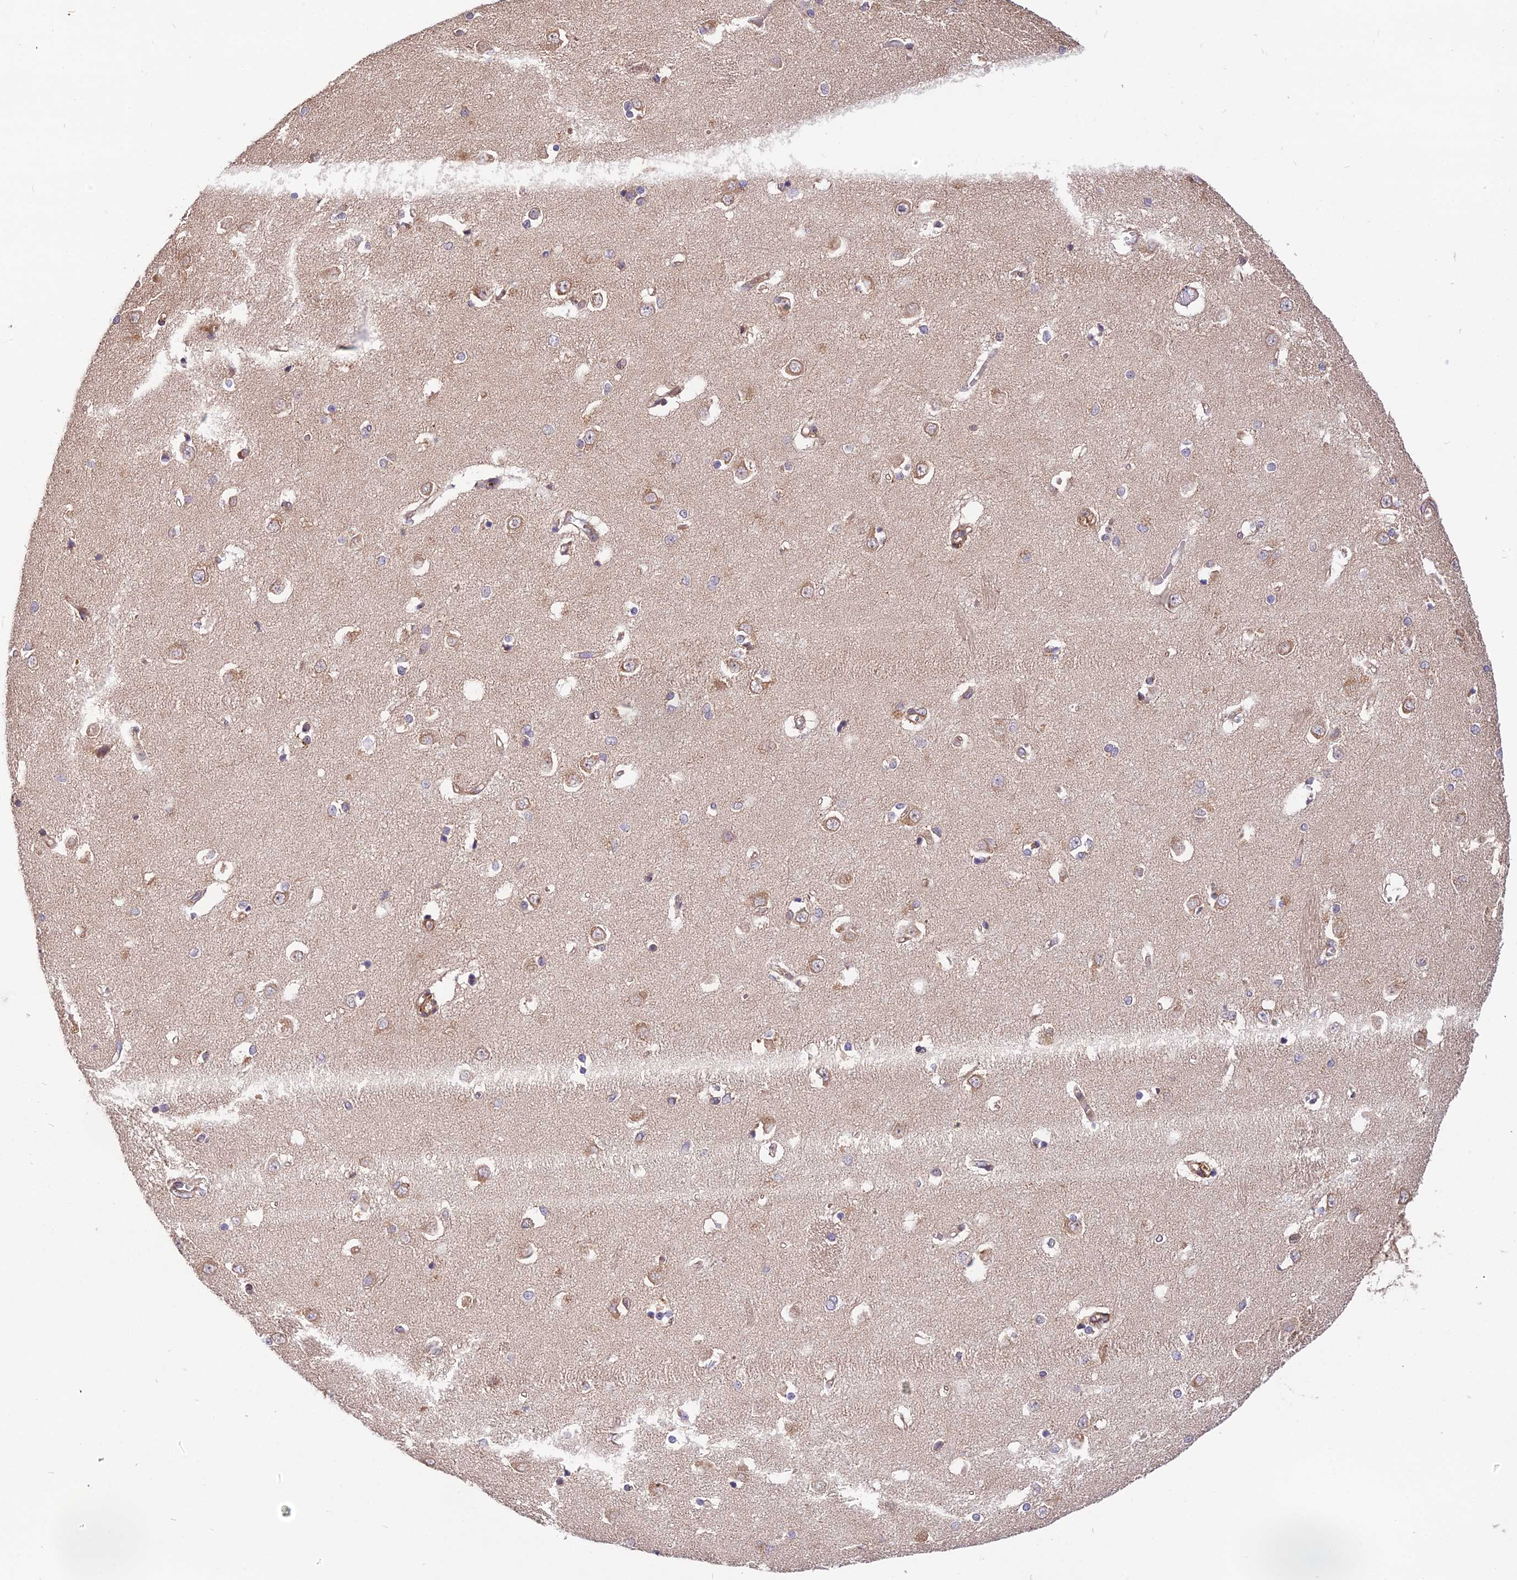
{"staining": {"intensity": "moderate", "quantity": "<25%", "location": "cytoplasmic/membranous"}, "tissue": "caudate", "cell_type": "Glial cells", "image_type": "normal", "snomed": [{"axis": "morphology", "description": "Normal tissue, NOS"}, {"axis": "topography", "description": "Lateral ventricle wall"}], "caption": "High-magnification brightfield microscopy of benign caudate stained with DAB (3,3'-diaminobenzidine) (brown) and counterstained with hematoxylin (blue). glial cells exhibit moderate cytoplasmic/membranous staining is appreciated in approximately<25% of cells.", "gene": "ROCK1", "patient": {"sex": "male", "age": 37}}